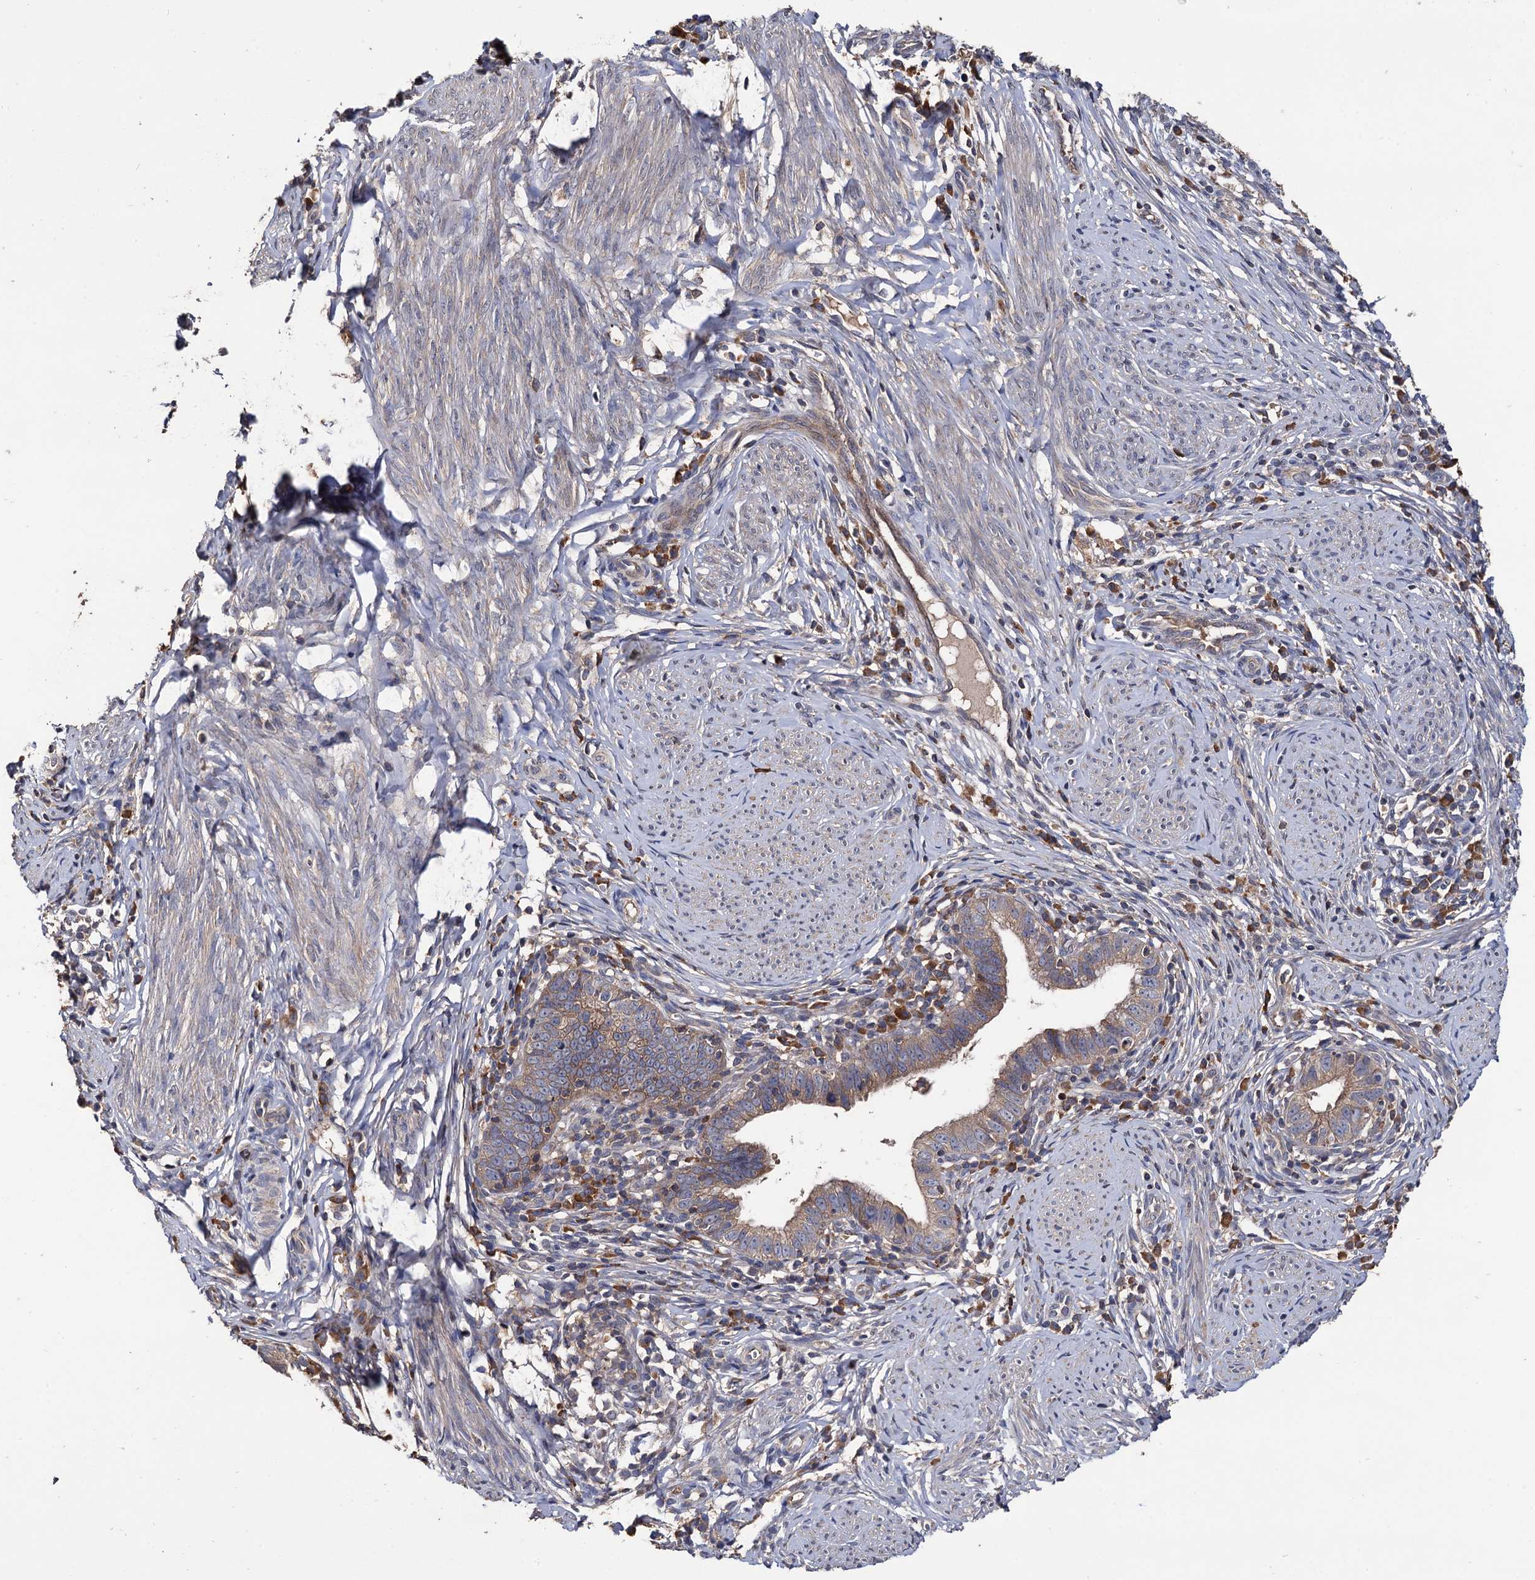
{"staining": {"intensity": "weak", "quantity": ">75%", "location": "cytoplasmic/membranous"}, "tissue": "cervical cancer", "cell_type": "Tumor cells", "image_type": "cancer", "snomed": [{"axis": "morphology", "description": "Adenocarcinoma, NOS"}, {"axis": "topography", "description": "Cervix"}], "caption": "This image displays immunohistochemistry (IHC) staining of human adenocarcinoma (cervical), with low weak cytoplasmic/membranous expression in approximately >75% of tumor cells.", "gene": "RASSF1", "patient": {"sex": "female", "age": 36}}